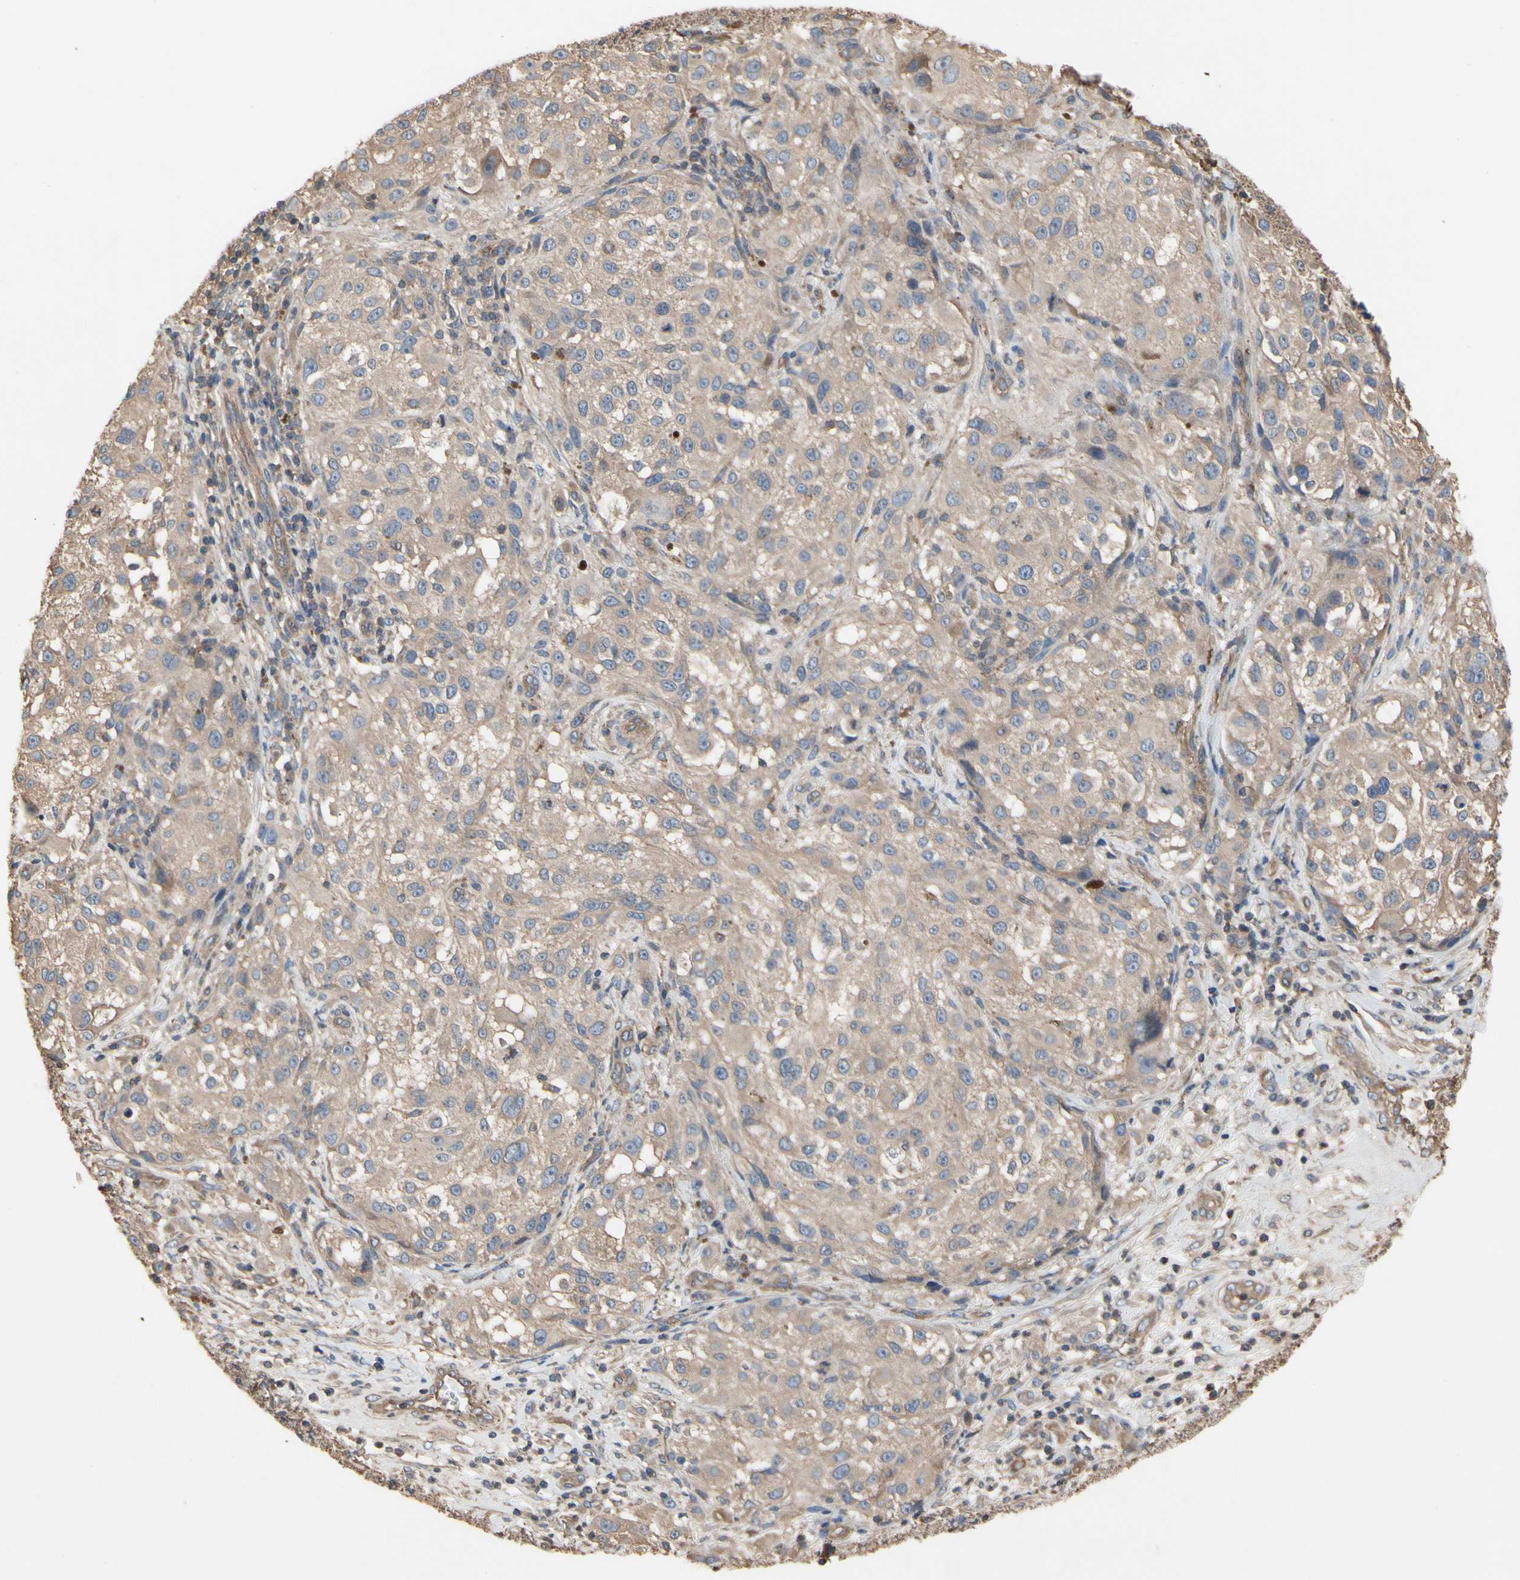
{"staining": {"intensity": "weak", "quantity": ">75%", "location": "cytoplasmic/membranous"}, "tissue": "melanoma", "cell_type": "Tumor cells", "image_type": "cancer", "snomed": [{"axis": "morphology", "description": "Necrosis, NOS"}, {"axis": "morphology", "description": "Malignant melanoma, NOS"}, {"axis": "topography", "description": "Skin"}], "caption": "Immunohistochemical staining of human melanoma demonstrates low levels of weak cytoplasmic/membranous staining in approximately >75% of tumor cells.", "gene": "PDZK1", "patient": {"sex": "female", "age": 87}}